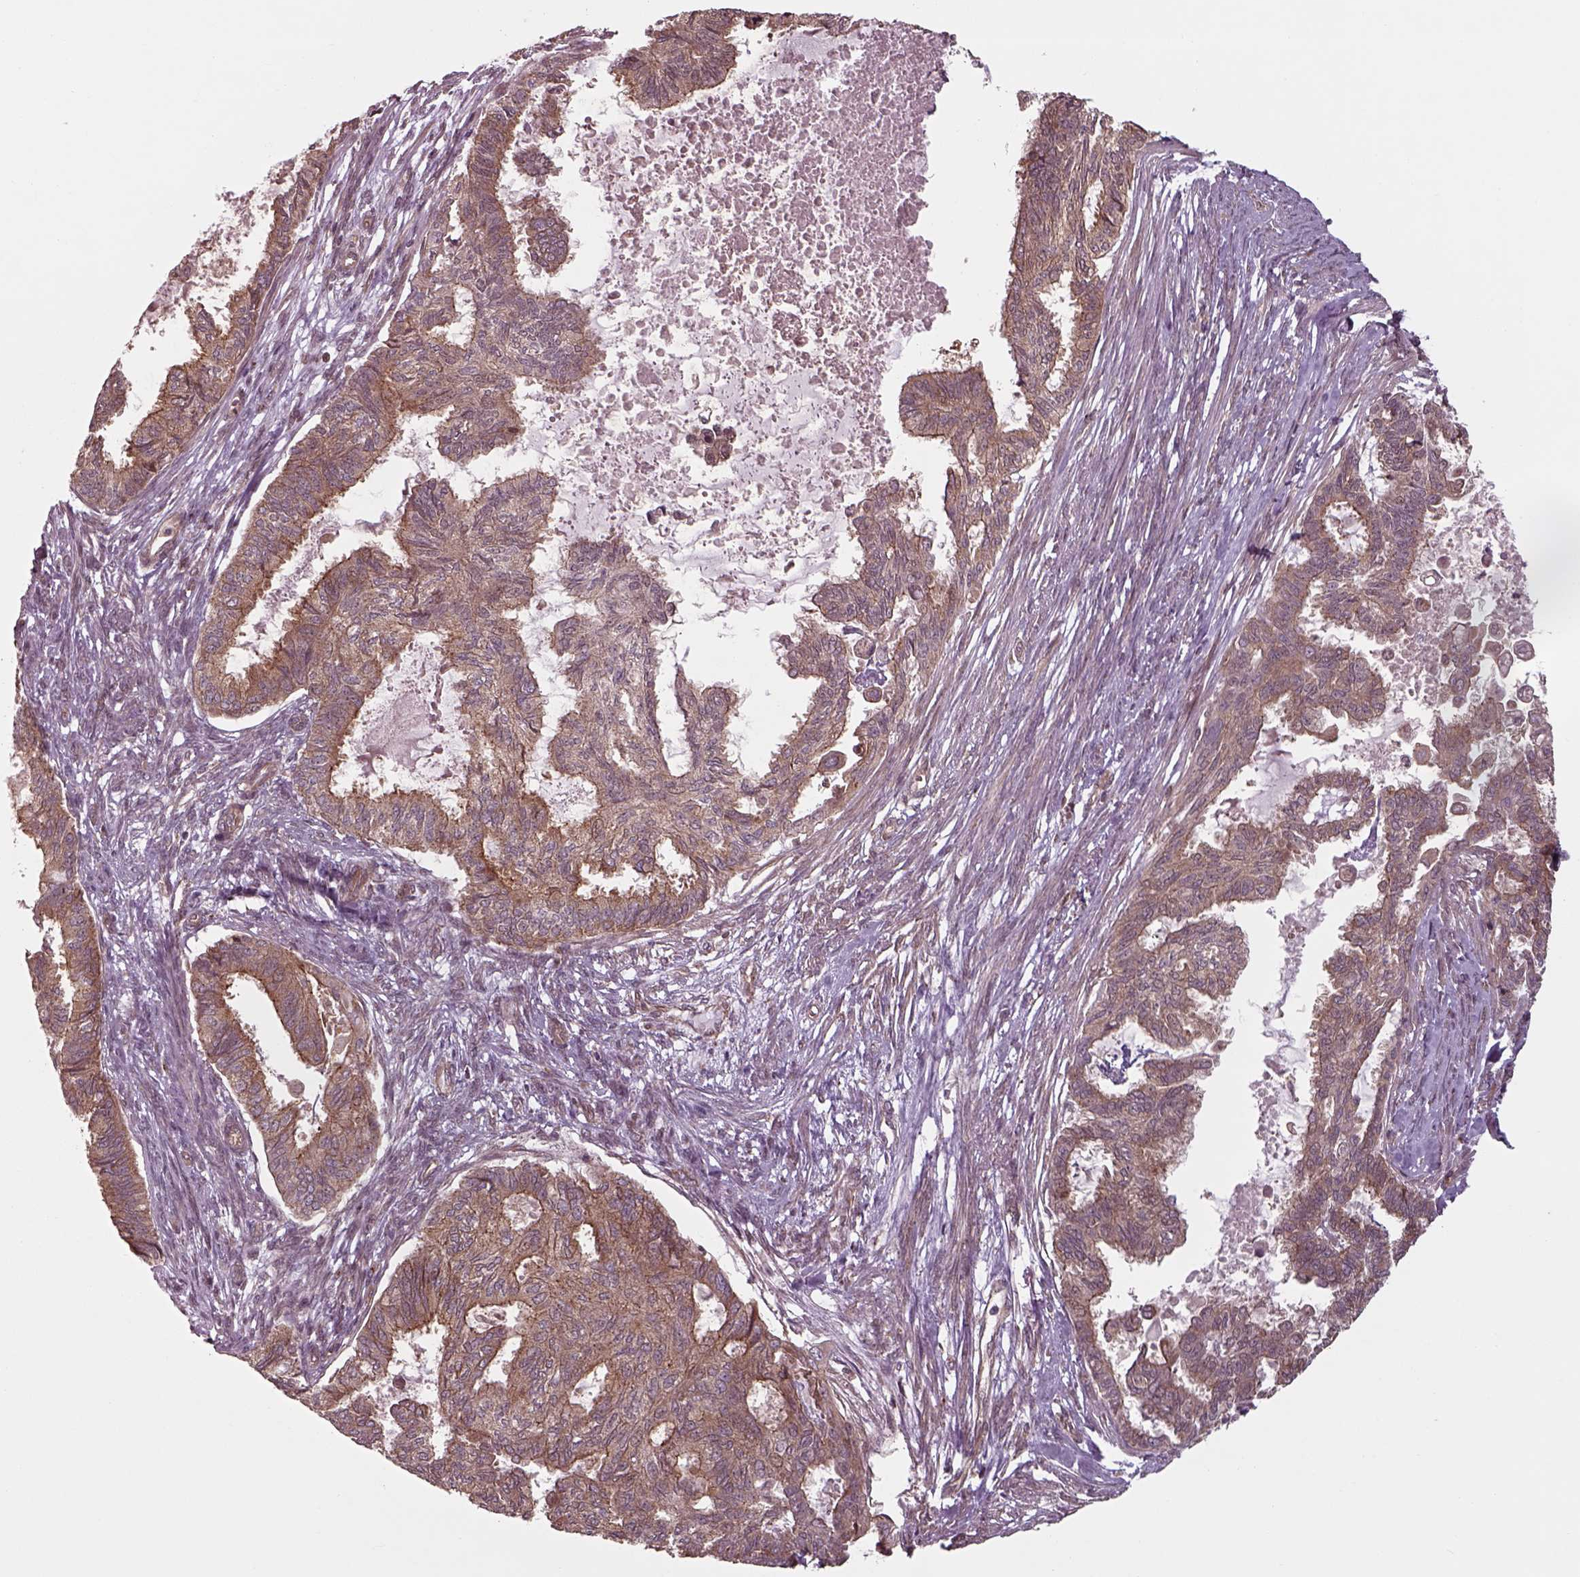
{"staining": {"intensity": "moderate", "quantity": ">75%", "location": "cytoplasmic/membranous"}, "tissue": "endometrial cancer", "cell_type": "Tumor cells", "image_type": "cancer", "snomed": [{"axis": "morphology", "description": "Adenocarcinoma, NOS"}, {"axis": "topography", "description": "Endometrium"}], "caption": "Immunohistochemical staining of adenocarcinoma (endometrial) displays medium levels of moderate cytoplasmic/membranous expression in about >75% of tumor cells.", "gene": "CHMP3", "patient": {"sex": "female", "age": 86}}